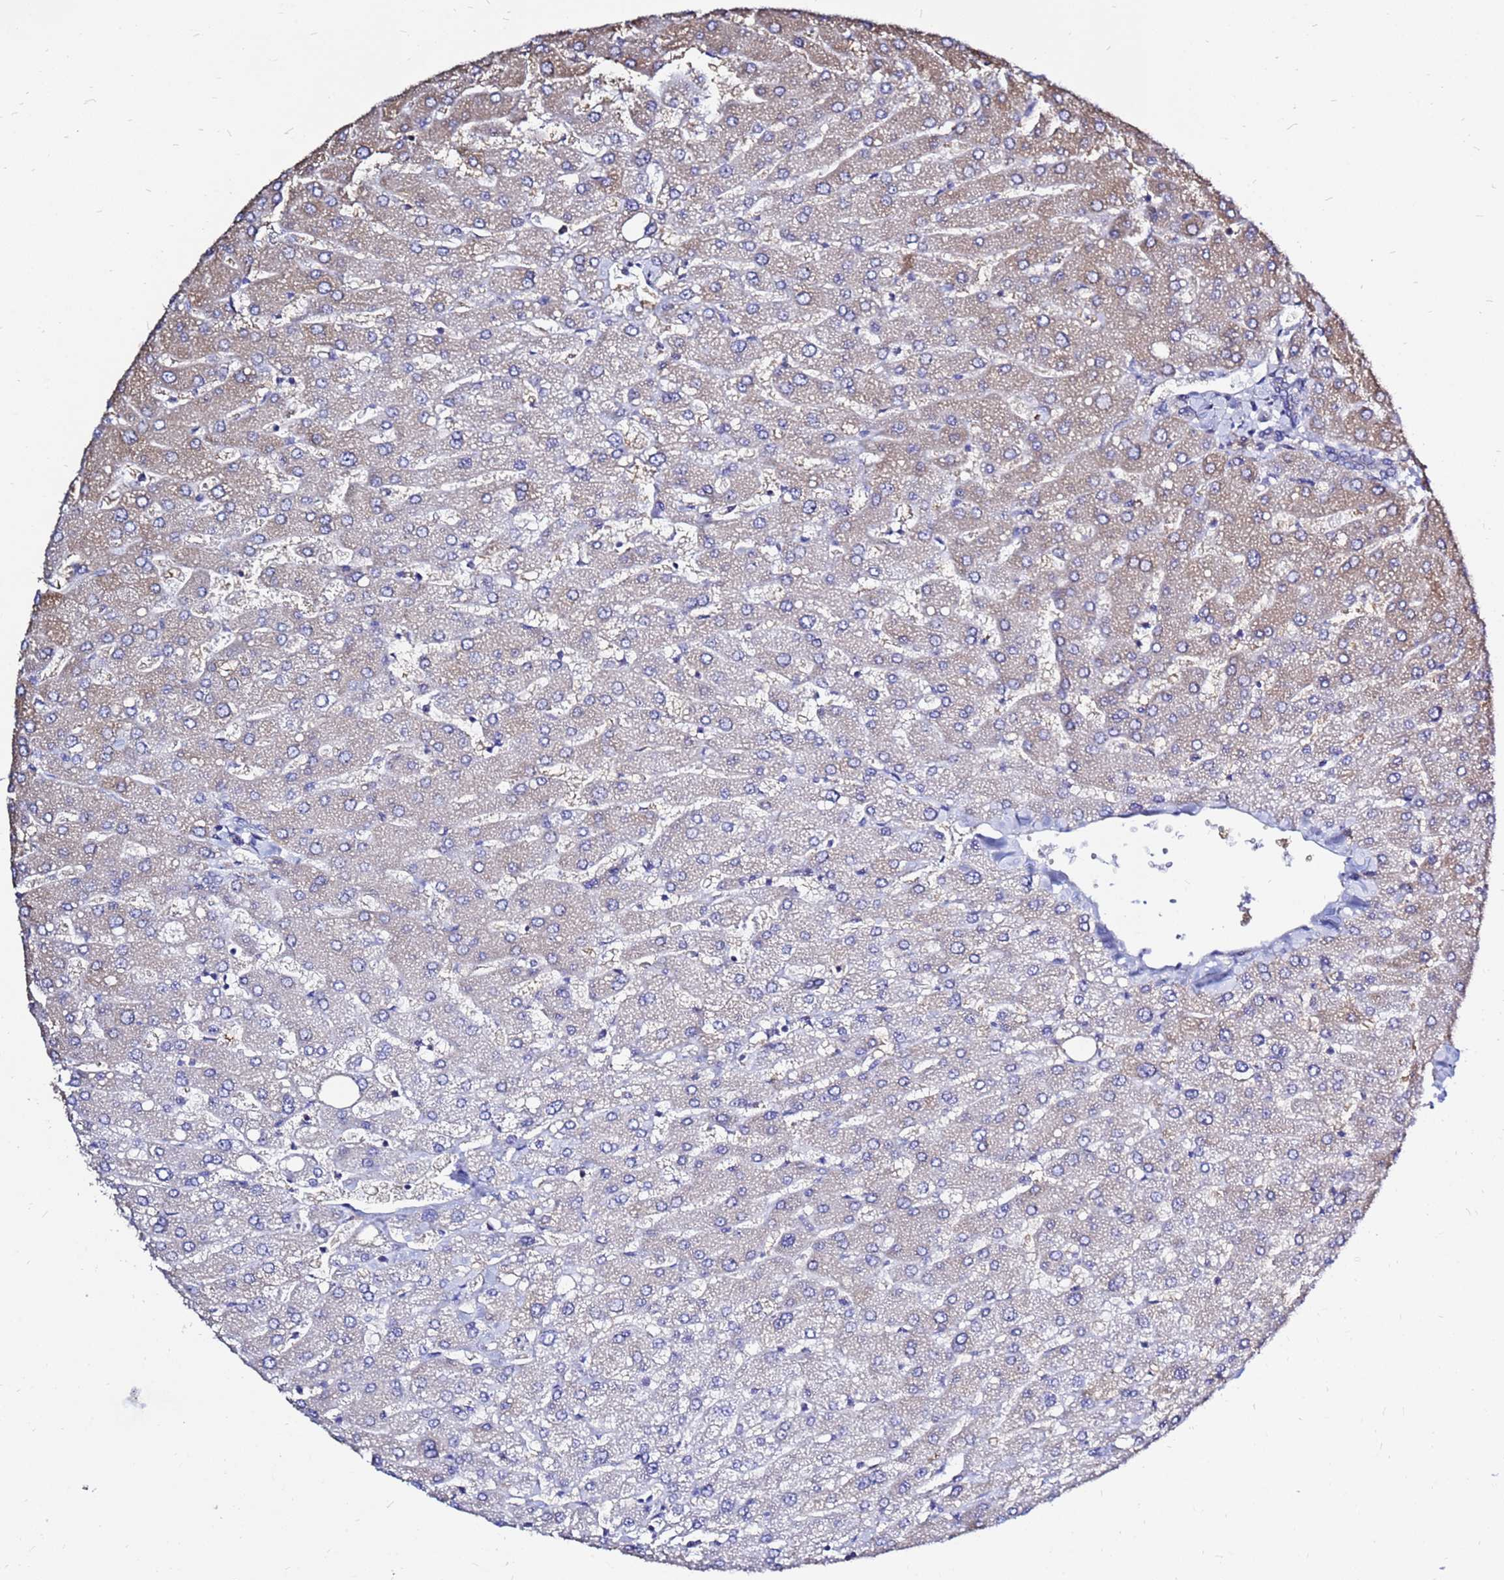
{"staining": {"intensity": "negative", "quantity": "none", "location": "none"}, "tissue": "liver", "cell_type": "Cholangiocytes", "image_type": "normal", "snomed": [{"axis": "morphology", "description": "Normal tissue, NOS"}, {"axis": "topography", "description": "Liver"}], "caption": "A high-resolution image shows immunohistochemistry (IHC) staining of unremarkable liver, which shows no significant staining in cholangiocytes.", "gene": "MOB2", "patient": {"sex": "male", "age": 55}}